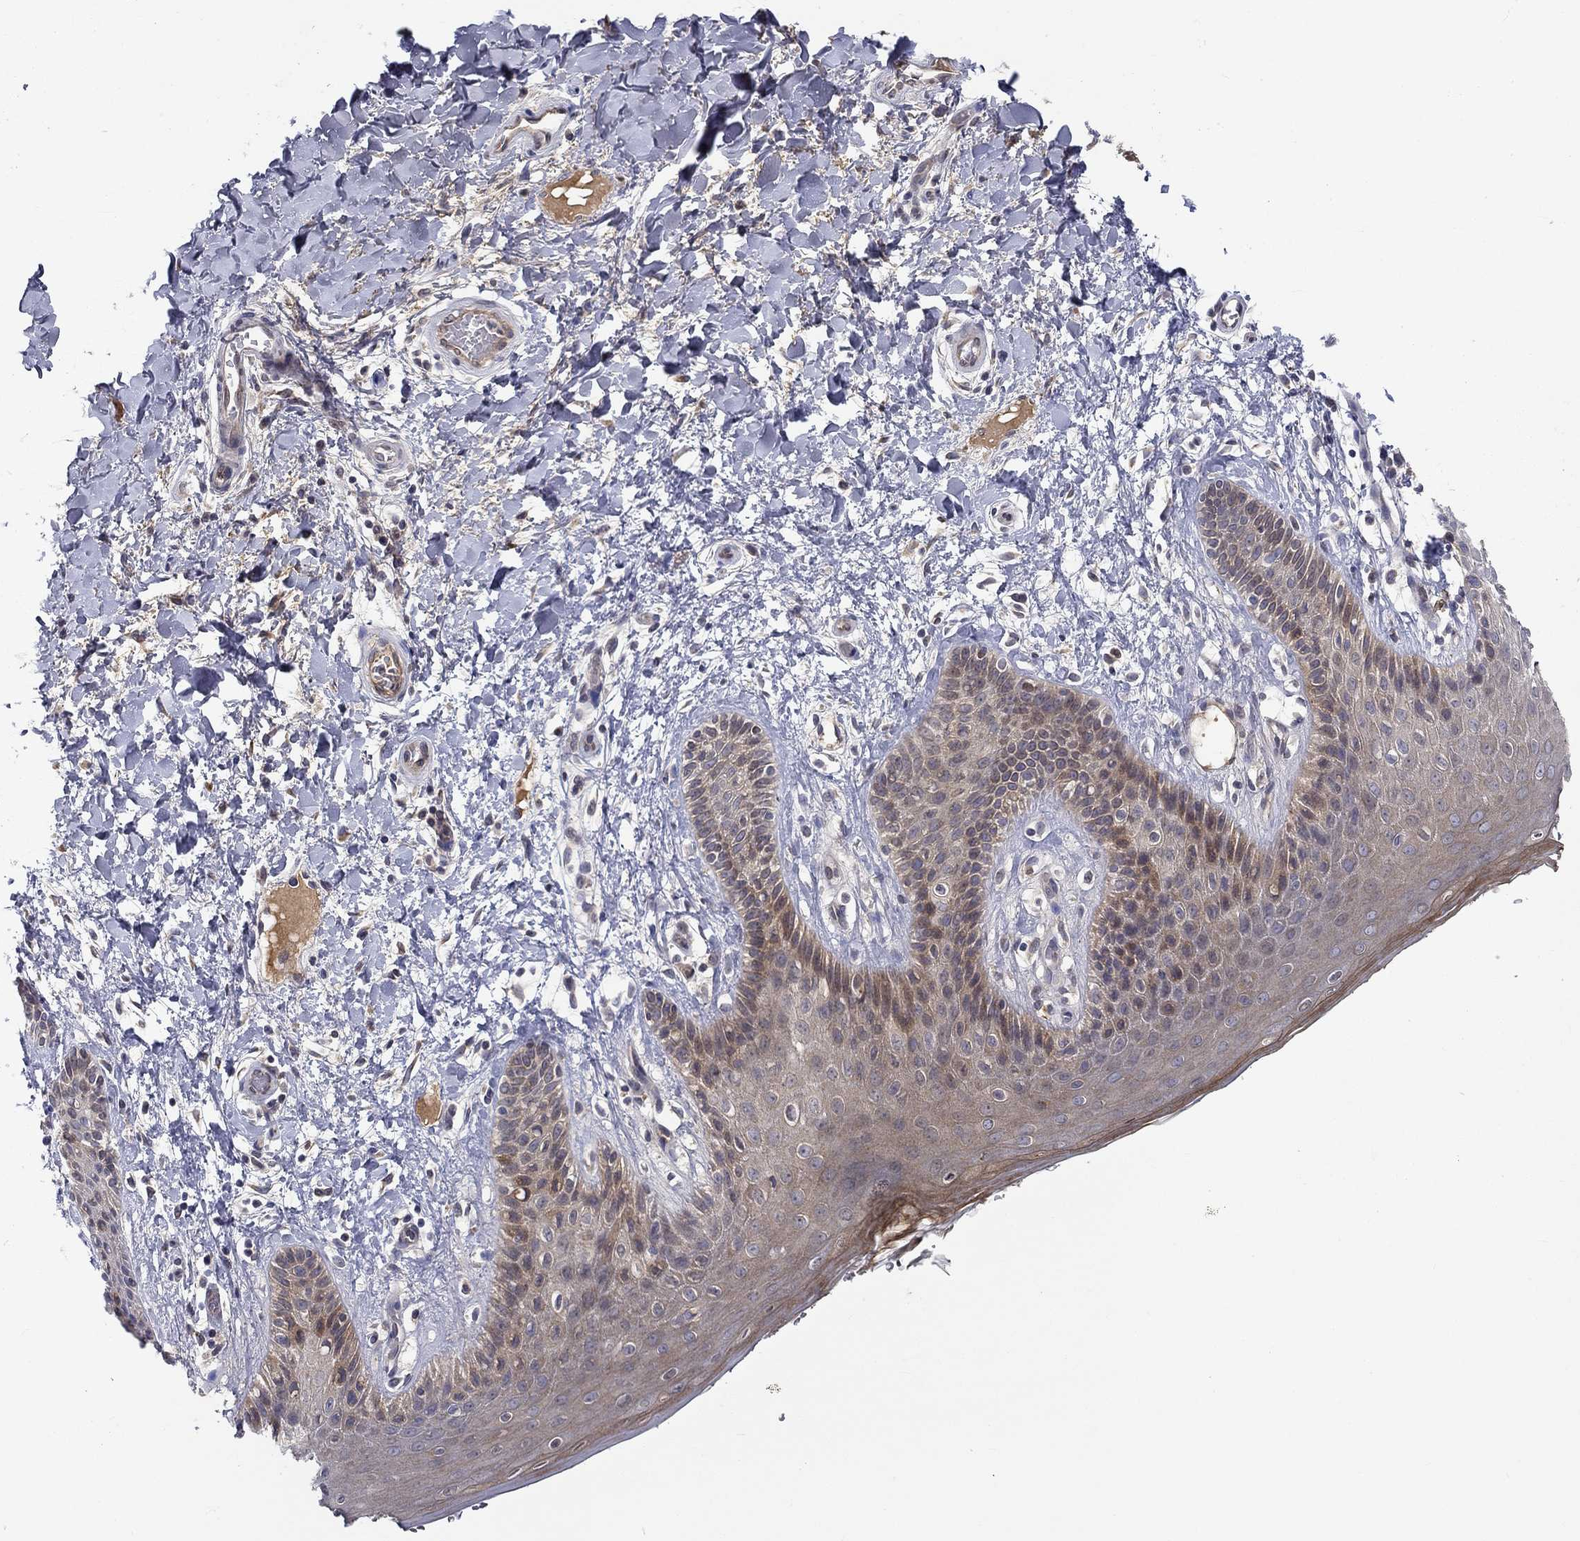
{"staining": {"intensity": "weak", "quantity": "<25%", "location": "cytoplasmic/membranous"}, "tissue": "skin", "cell_type": "Epidermal cells", "image_type": "normal", "snomed": [{"axis": "morphology", "description": "Normal tissue, NOS"}, {"axis": "topography", "description": "Anal"}], "caption": "An immunohistochemistry photomicrograph of normal skin is shown. There is no staining in epidermal cells of skin. The staining is performed using DAB brown chromogen with nuclei counter-stained in using hematoxylin.", "gene": "CETN3", "patient": {"sex": "male", "age": 36}}